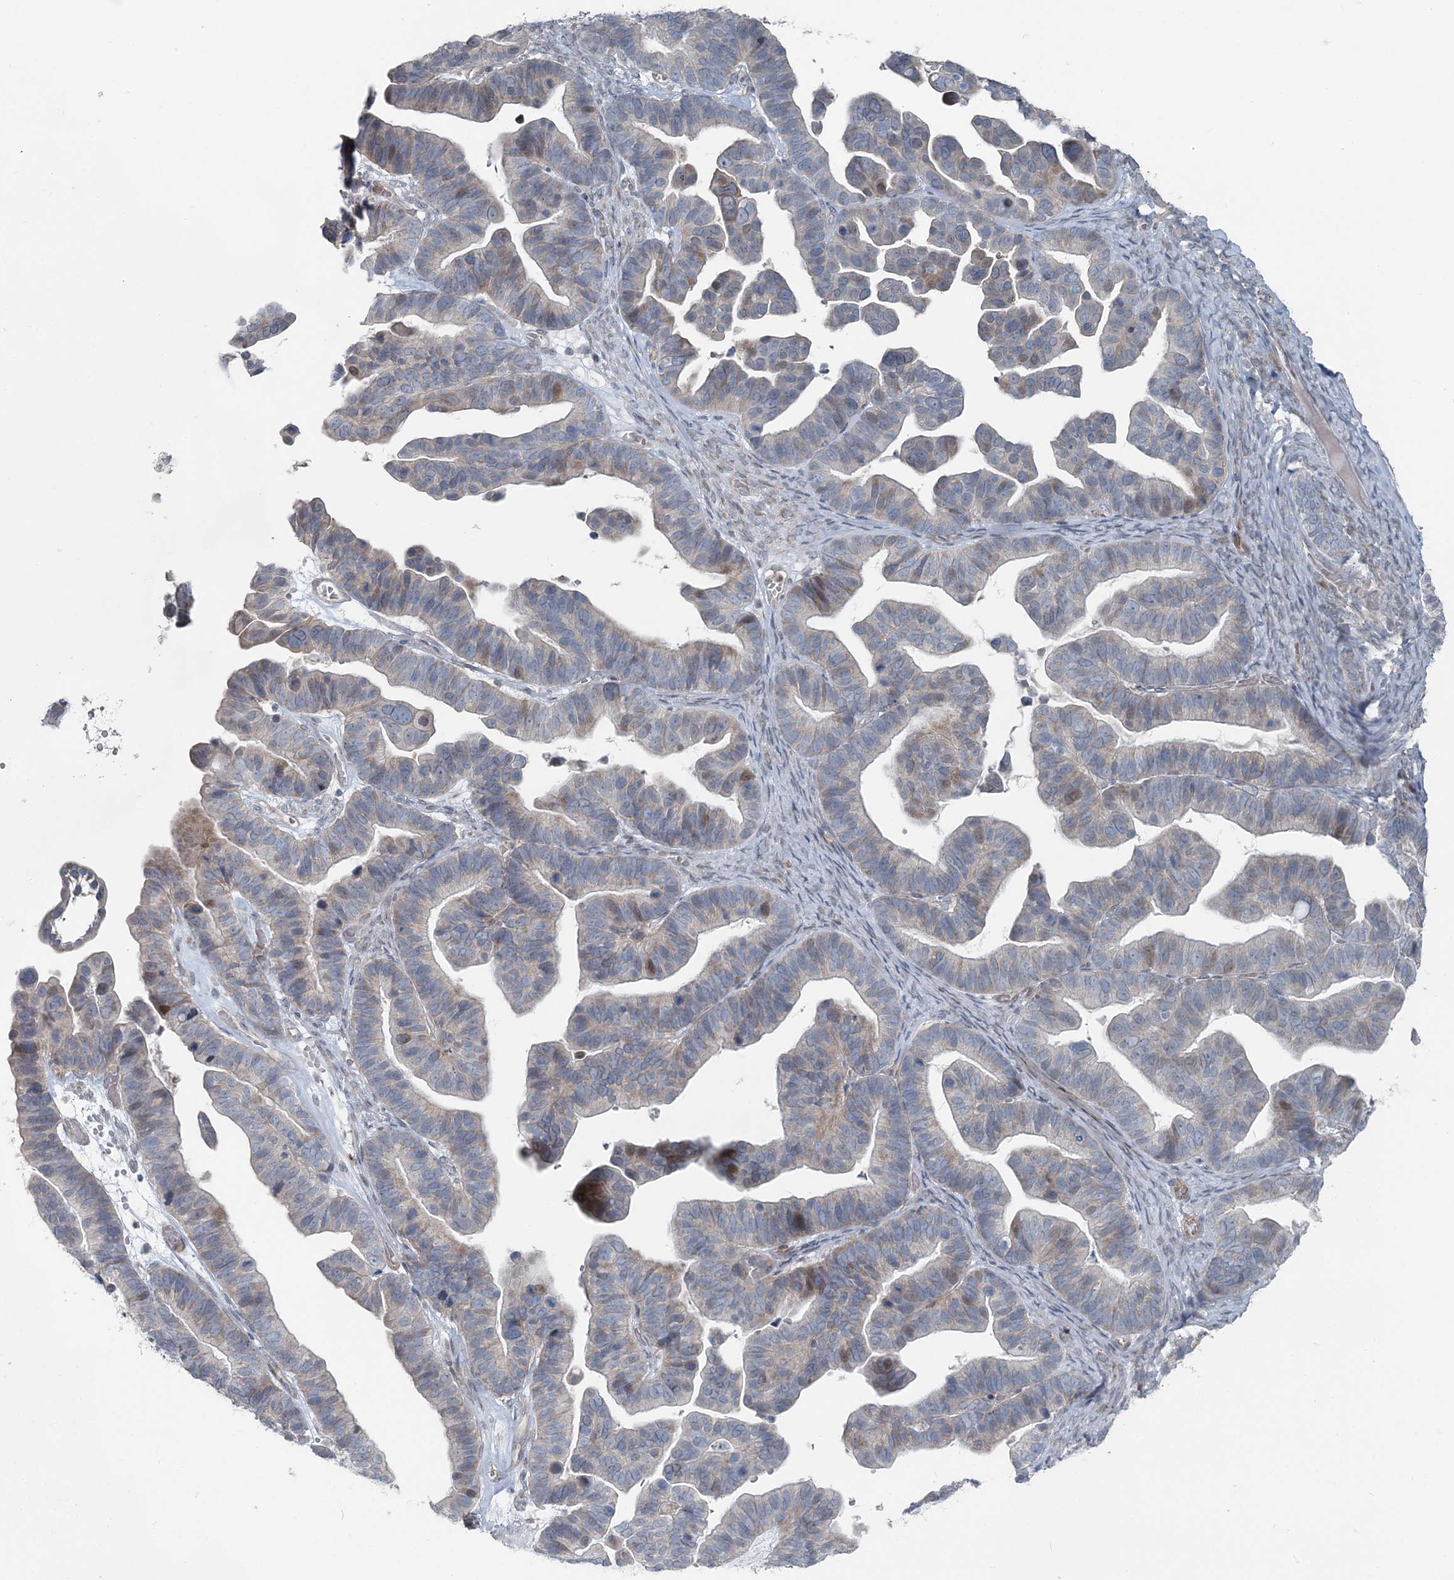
{"staining": {"intensity": "weak", "quantity": "<25%", "location": "cytoplasmic/membranous"}, "tissue": "ovarian cancer", "cell_type": "Tumor cells", "image_type": "cancer", "snomed": [{"axis": "morphology", "description": "Cystadenocarcinoma, serous, NOS"}, {"axis": "topography", "description": "Ovary"}], "caption": "Protein analysis of ovarian cancer (serous cystadenocarcinoma) reveals no significant staining in tumor cells. (Brightfield microscopy of DAB IHC at high magnification).", "gene": "FBXL17", "patient": {"sex": "female", "age": 56}}